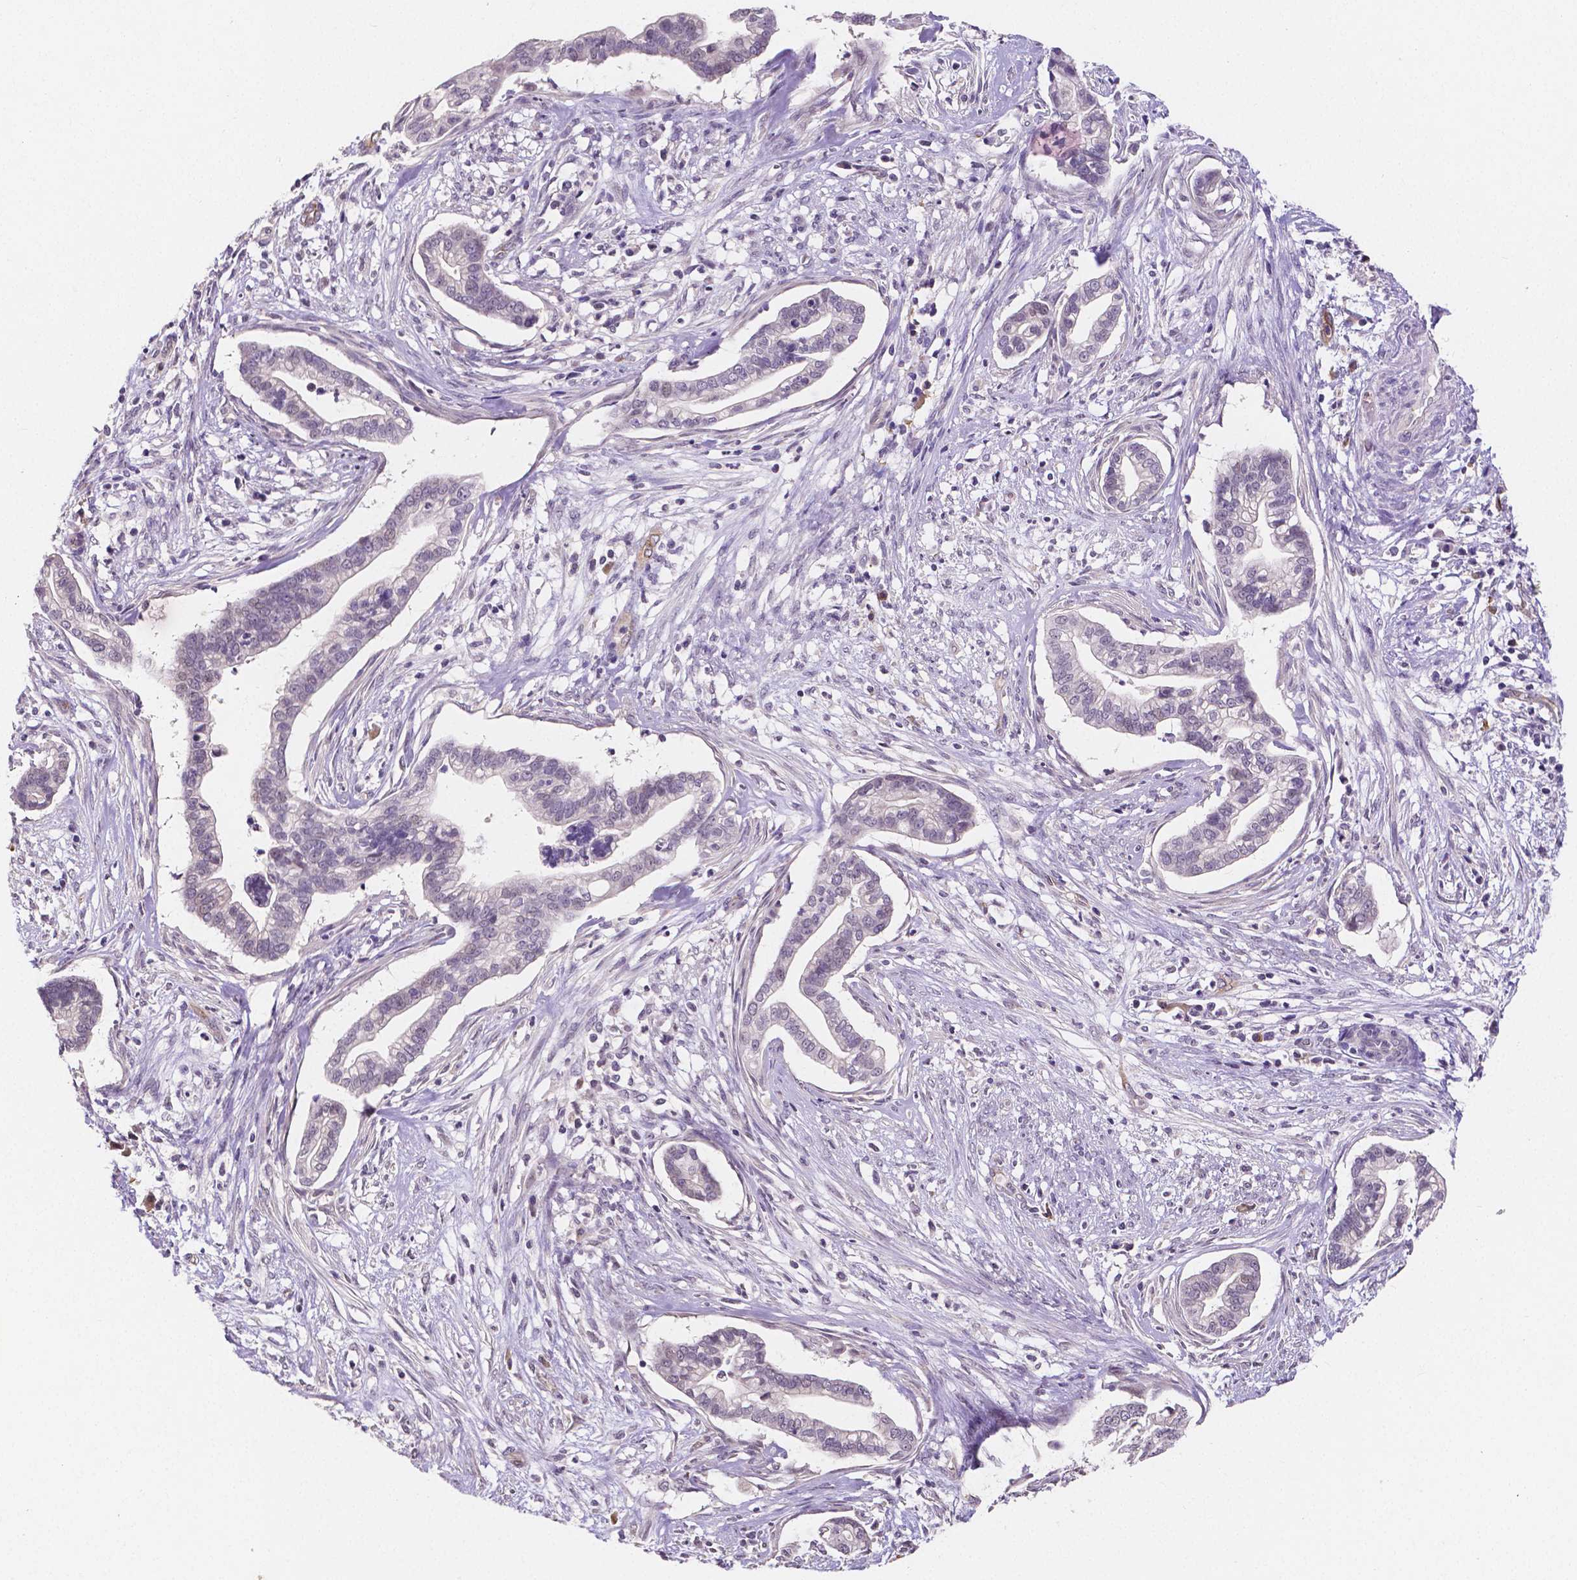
{"staining": {"intensity": "negative", "quantity": "none", "location": "none"}, "tissue": "cervical cancer", "cell_type": "Tumor cells", "image_type": "cancer", "snomed": [{"axis": "morphology", "description": "Adenocarcinoma, NOS"}, {"axis": "topography", "description": "Cervix"}], "caption": "High power microscopy image of an IHC micrograph of cervical cancer (adenocarcinoma), revealing no significant staining in tumor cells.", "gene": "ELAVL2", "patient": {"sex": "female", "age": 62}}